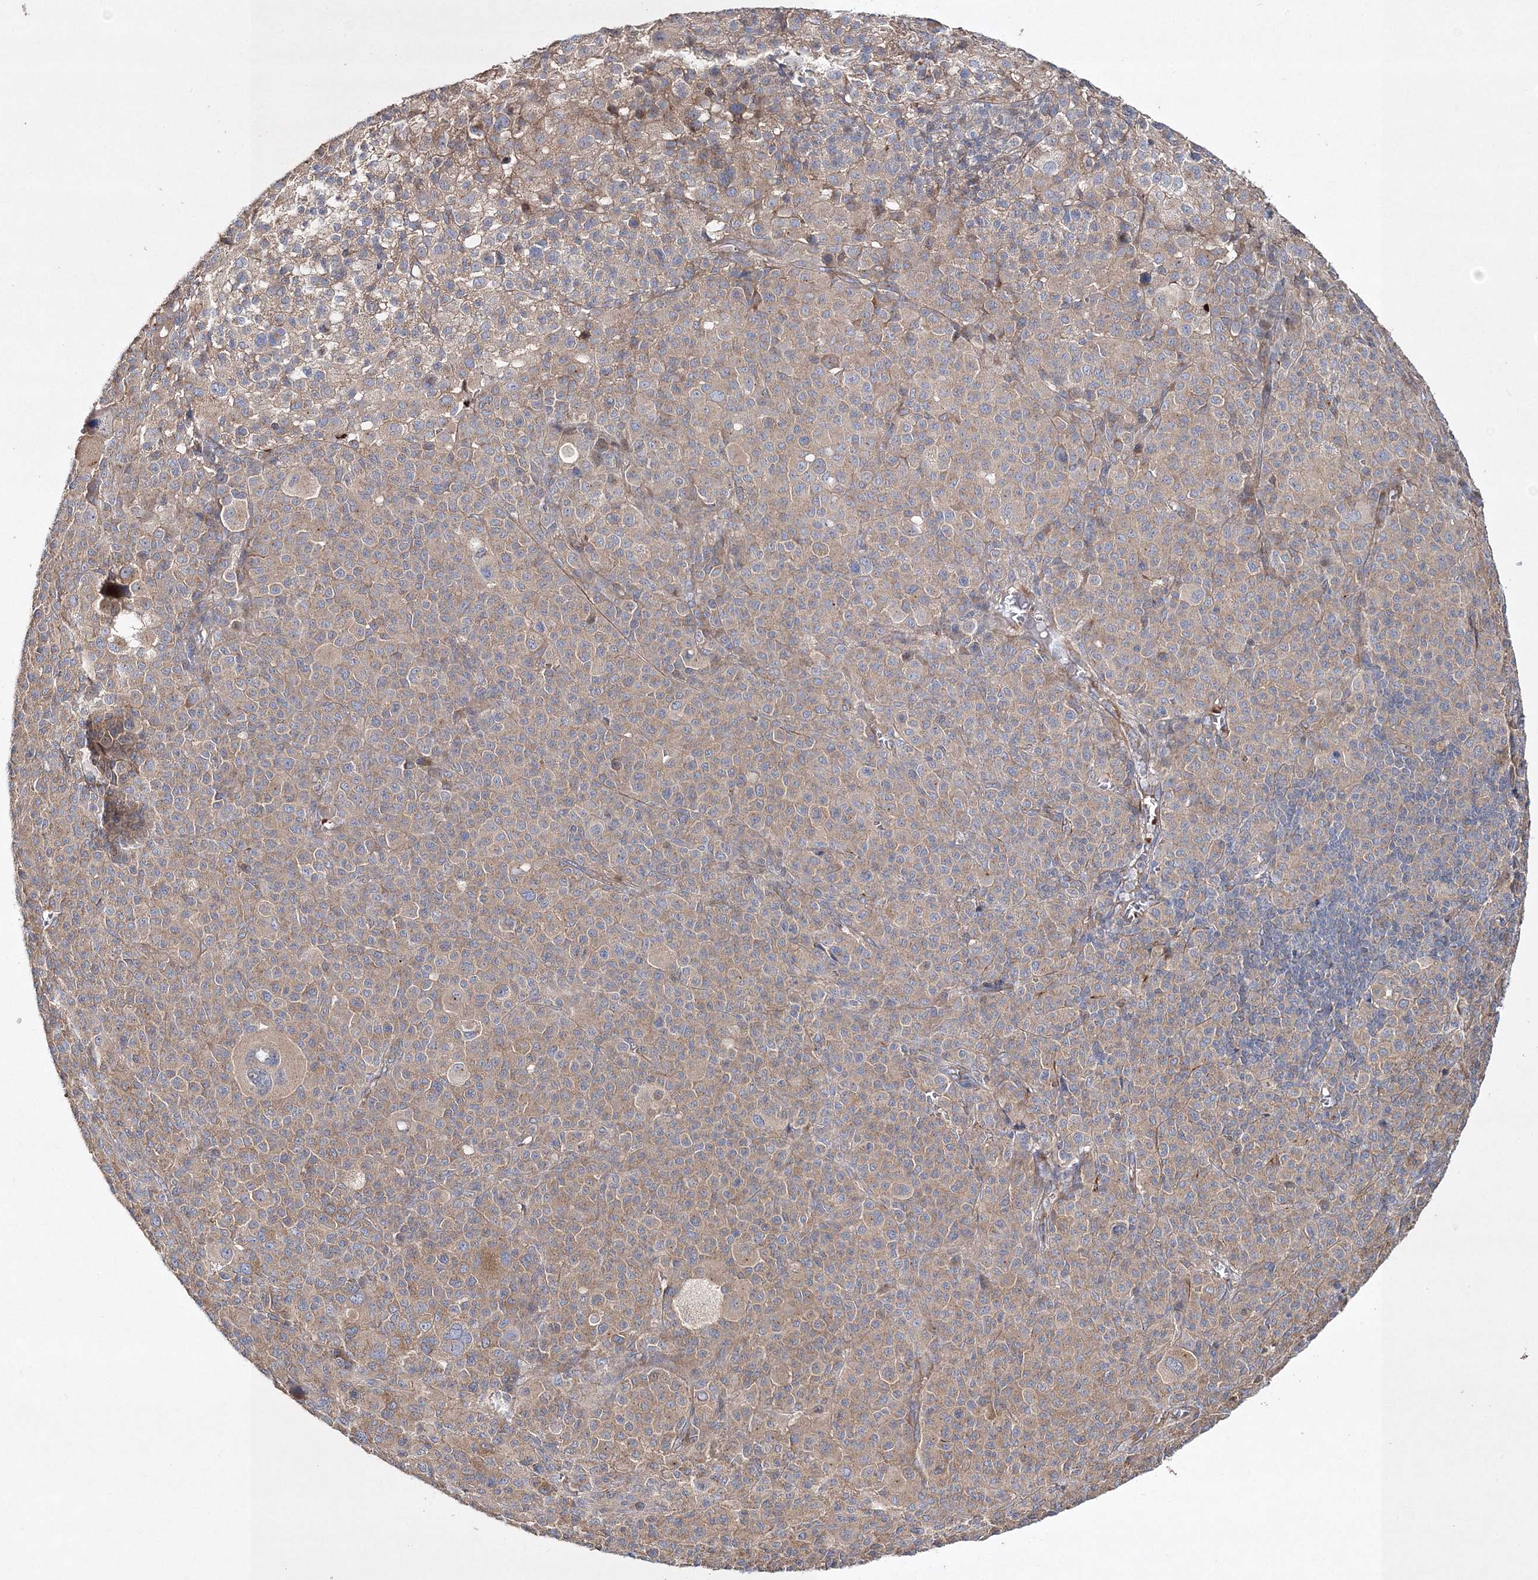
{"staining": {"intensity": "weak", "quantity": ">75%", "location": "cytoplasmic/membranous"}, "tissue": "melanoma", "cell_type": "Tumor cells", "image_type": "cancer", "snomed": [{"axis": "morphology", "description": "Malignant melanoma, Metastatic site"}, {"axis": "topography", "description": "Skin"}], "caption": "Melanoma stained with immunohistochemistry (IHC) exhibits weak cytoplasmic/membranous positivity in about >75% of tumor cells.", "gene": "ZSWIM6", "patient": {"sex": "female", "age": 74}}